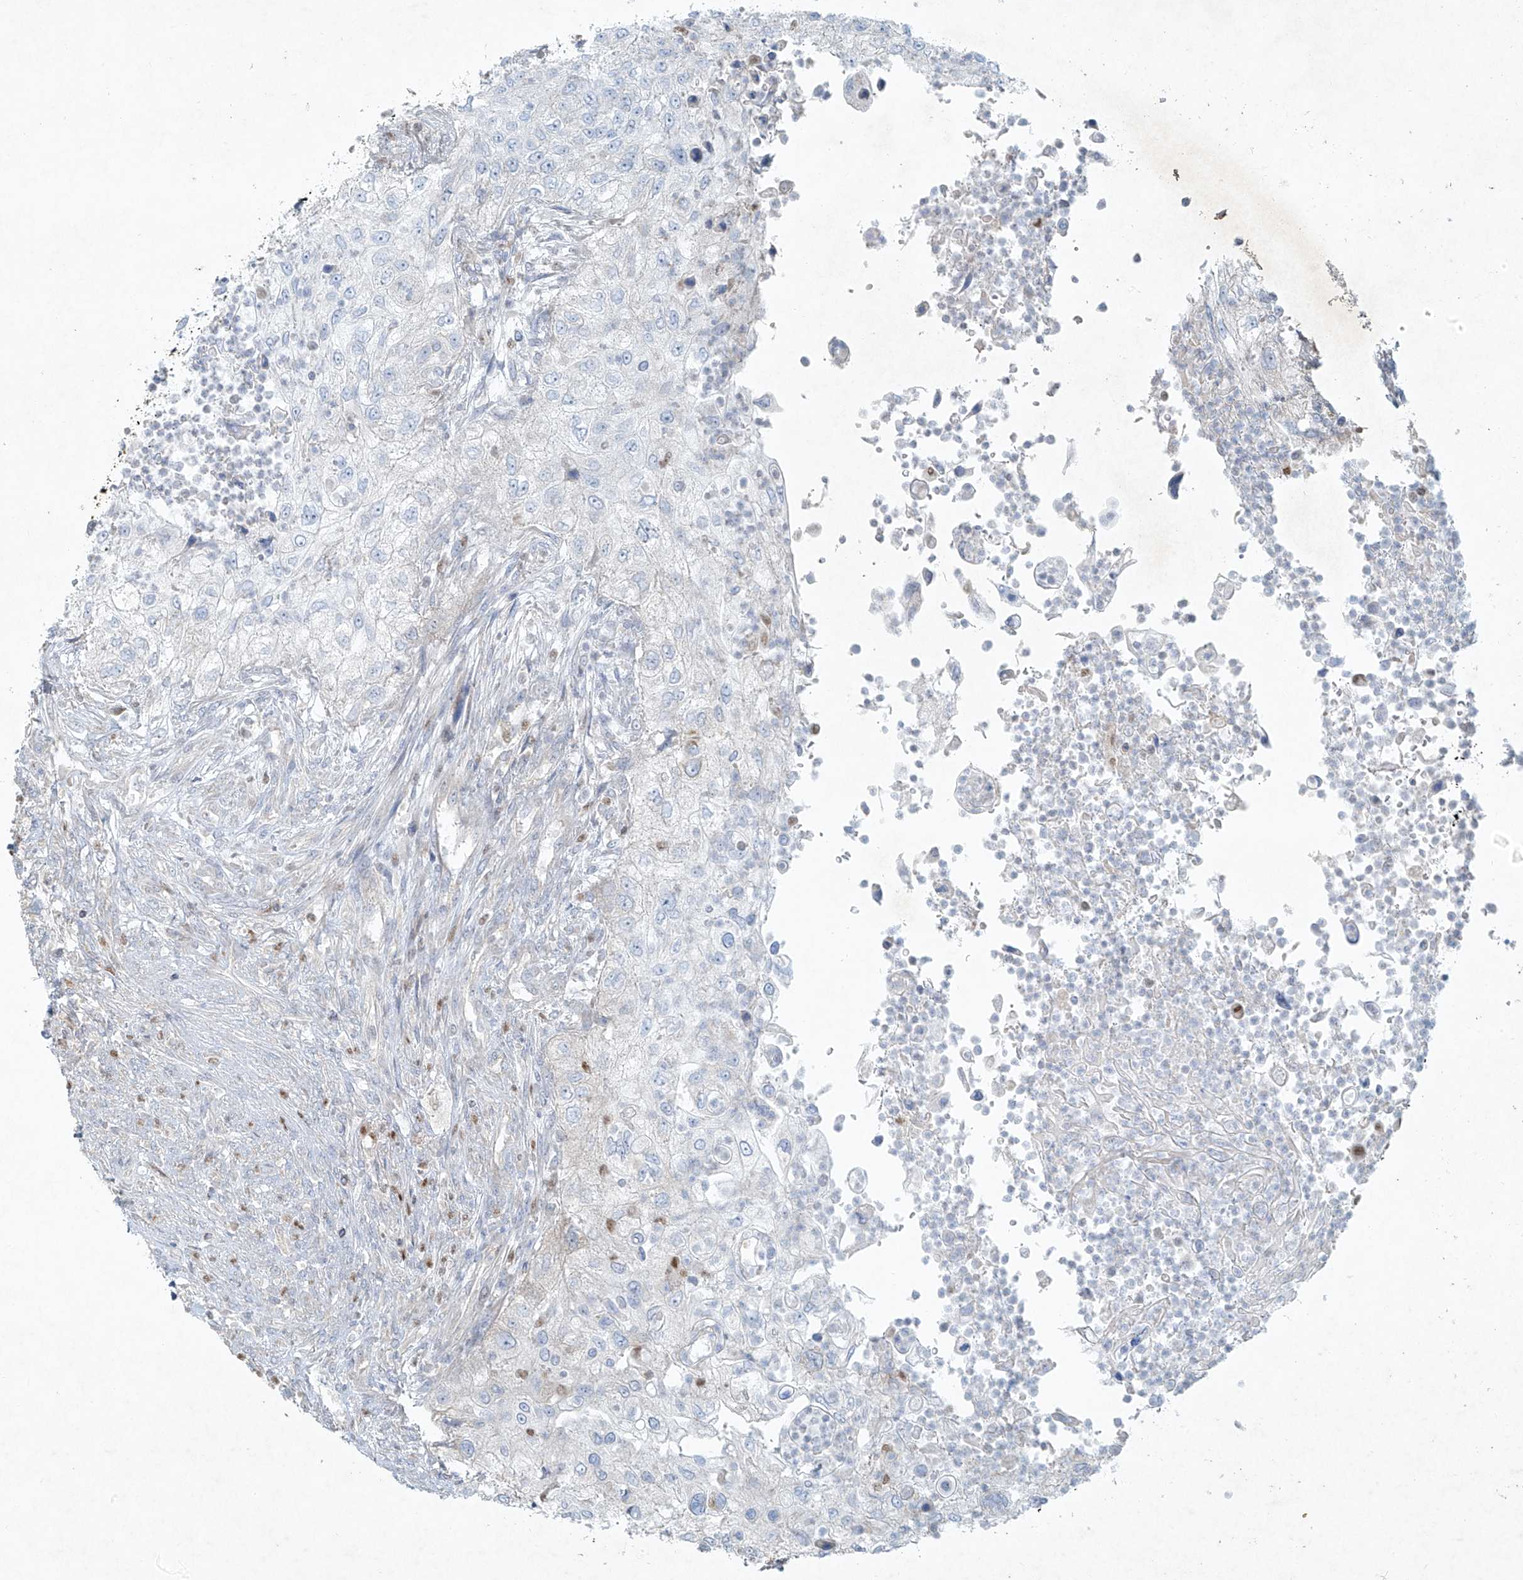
{"staining": {"intensity": "negative", "quantity": "none", "location": "none"}, "tissue": "urothelial cancer", "cell_type": "Tumor cells", "image_type": "cancer", "snomed": [{"axis": "morphology", "description": "Urothelial carcinoma, High grade"}, {"axis": "topography", "description": "Urinary bladder"}], "caption": "An image of human urothelial cancer is negative for staining in tumor cells.", "gene": "TUBE1", "patient": {"sex": "female", "age": 60}}